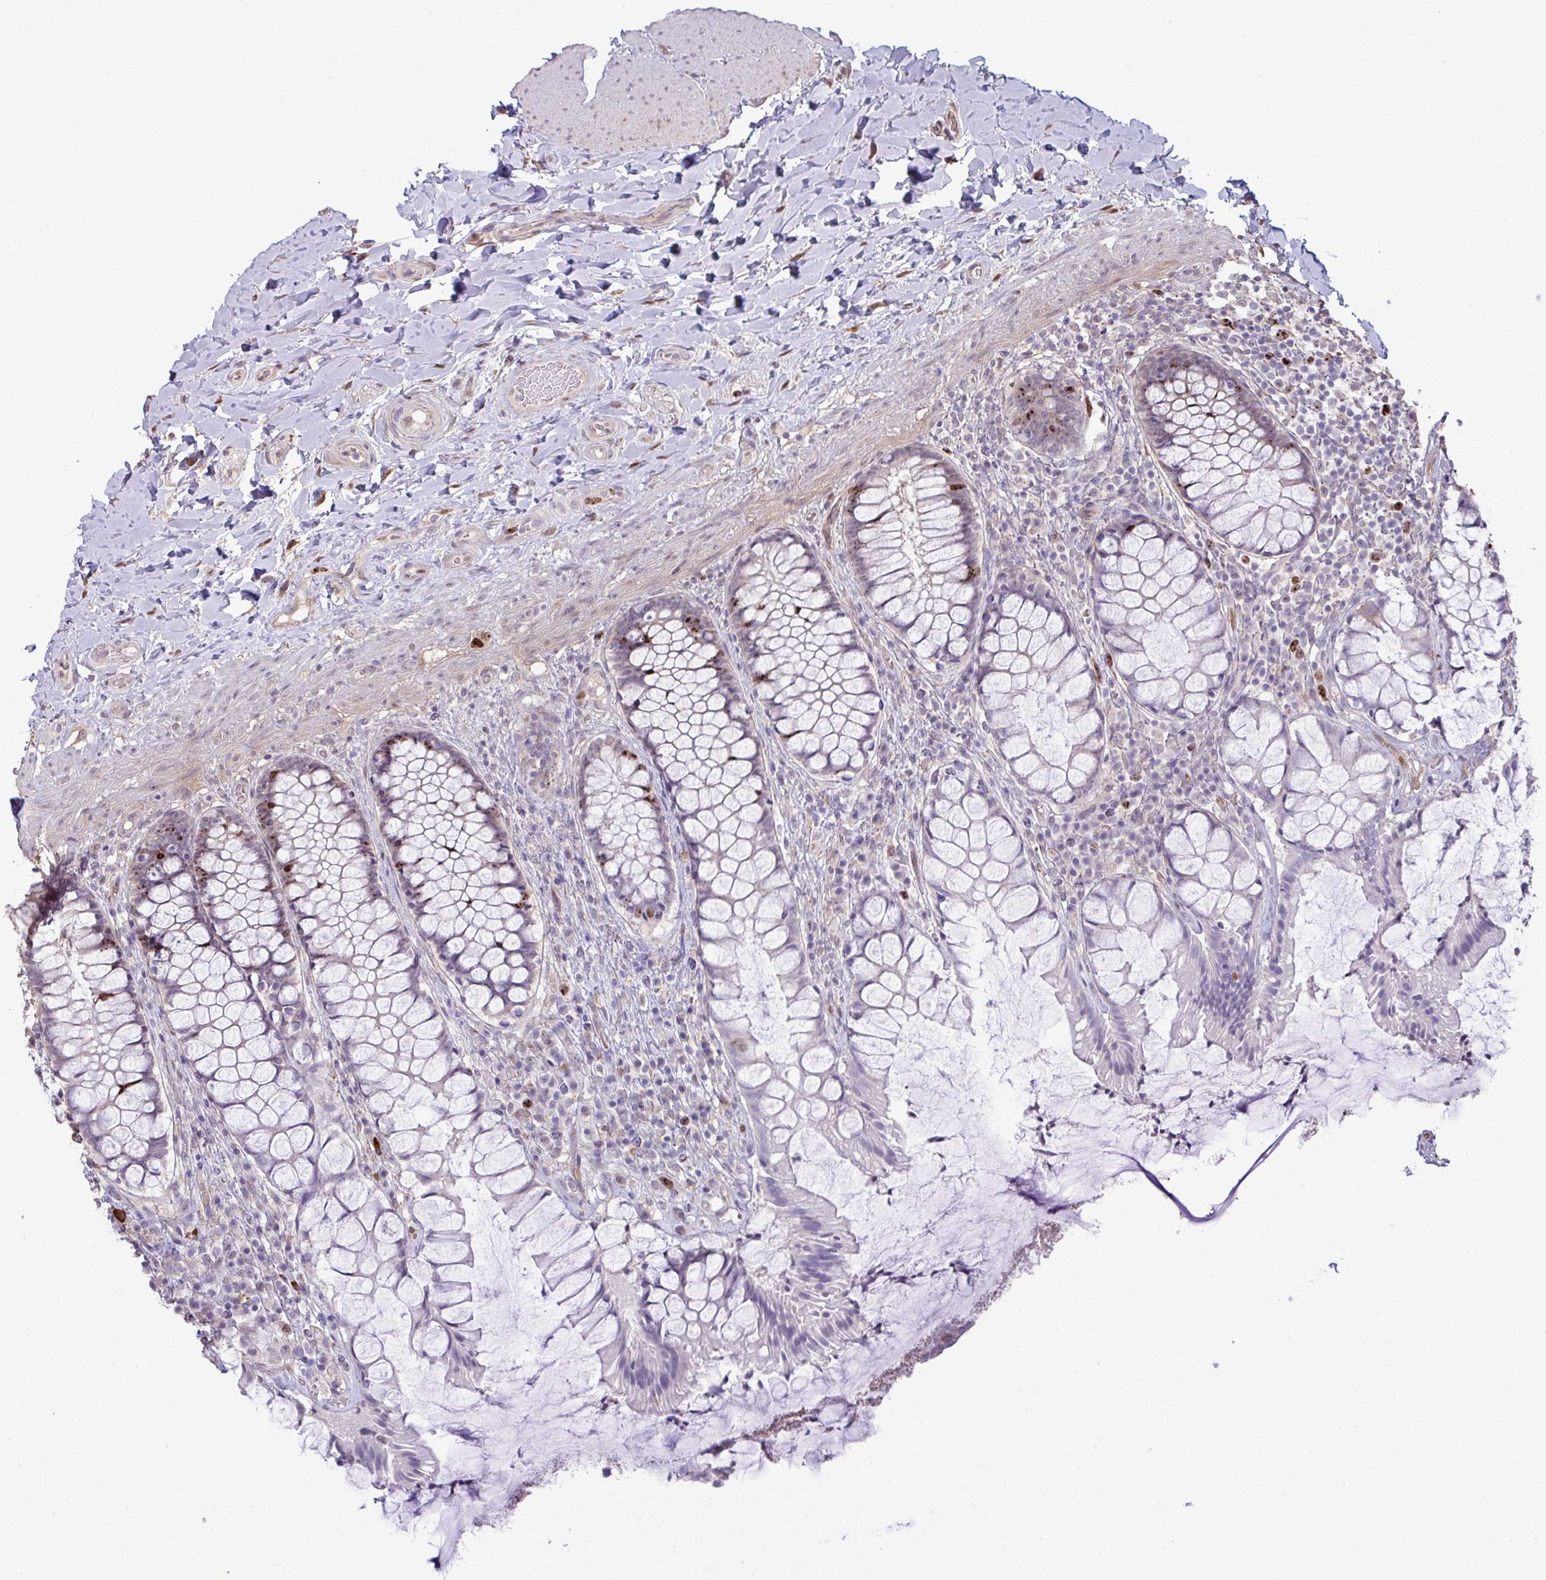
{"staining": {"intensity": "moderate", "quantity": "<25%", "location": "nuclear"}, "tissue": "rectum", "cell_type": "Glandular cells", "image_type": "normal", "snomed": [{"axis": "morphology", "description": "Normal tissue, NOS"}, {"axis": "topography", "description": "Rectum"}], "caption": "Immunohistochemical staining of benign human rectum displays <25% levels of moderate nuclear protein positivity in approximately <25% of glandular cells. The protein of interest is stained brown, and the nuclei are stained in blue (DAB (3,3'-diaminobenzidine) IHC with brightfield microscopy, high magnification).", "gene": "SETD7", "patient": {"sex": "female", "age": 58}}